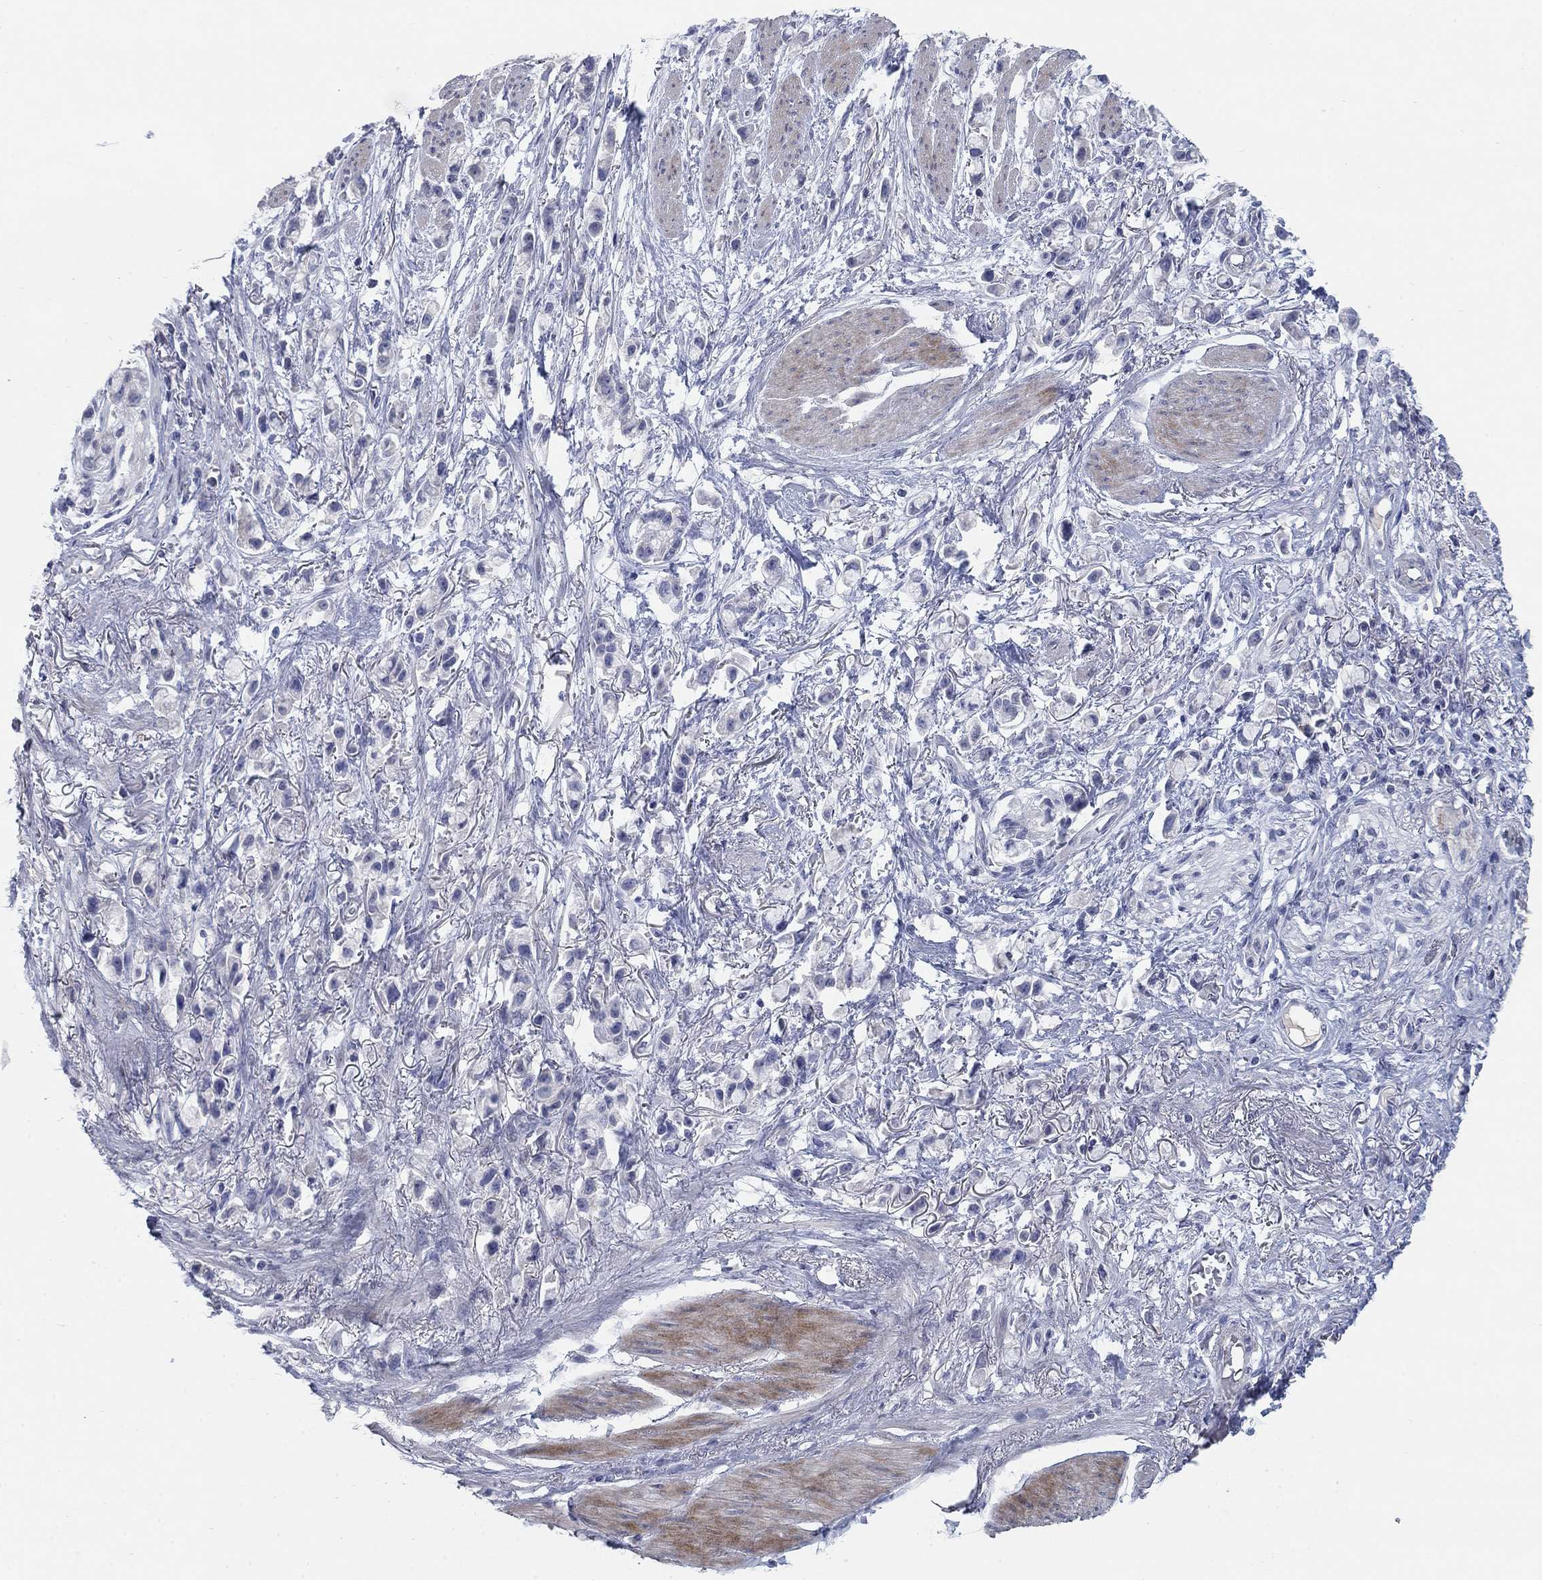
{"staining": {"intensity": "negative", "quantity": "none", "location": "none"}, "tissue": "stomach cancer", "cell_type": "Tumor cells", "image_type": "cancer", "snomed": [{"axis": "morphology", "description": "Adenocarcinoma, NOS"}, {"axis": "topography", "description": "Stomach"}], "caption": "Immunohistochemistry (IHC) image of stomach adenocarcinoma stained for a protein (brown), which exhibits no expression in tumor cells. Brightfield microscopy of immunohistochemistry (IHC) stained with DAB (brown) and hematoxylin (blue), captured at high magnification.", "gene": "TMEM249", "patient": {"sex": "female", "age": 81}}